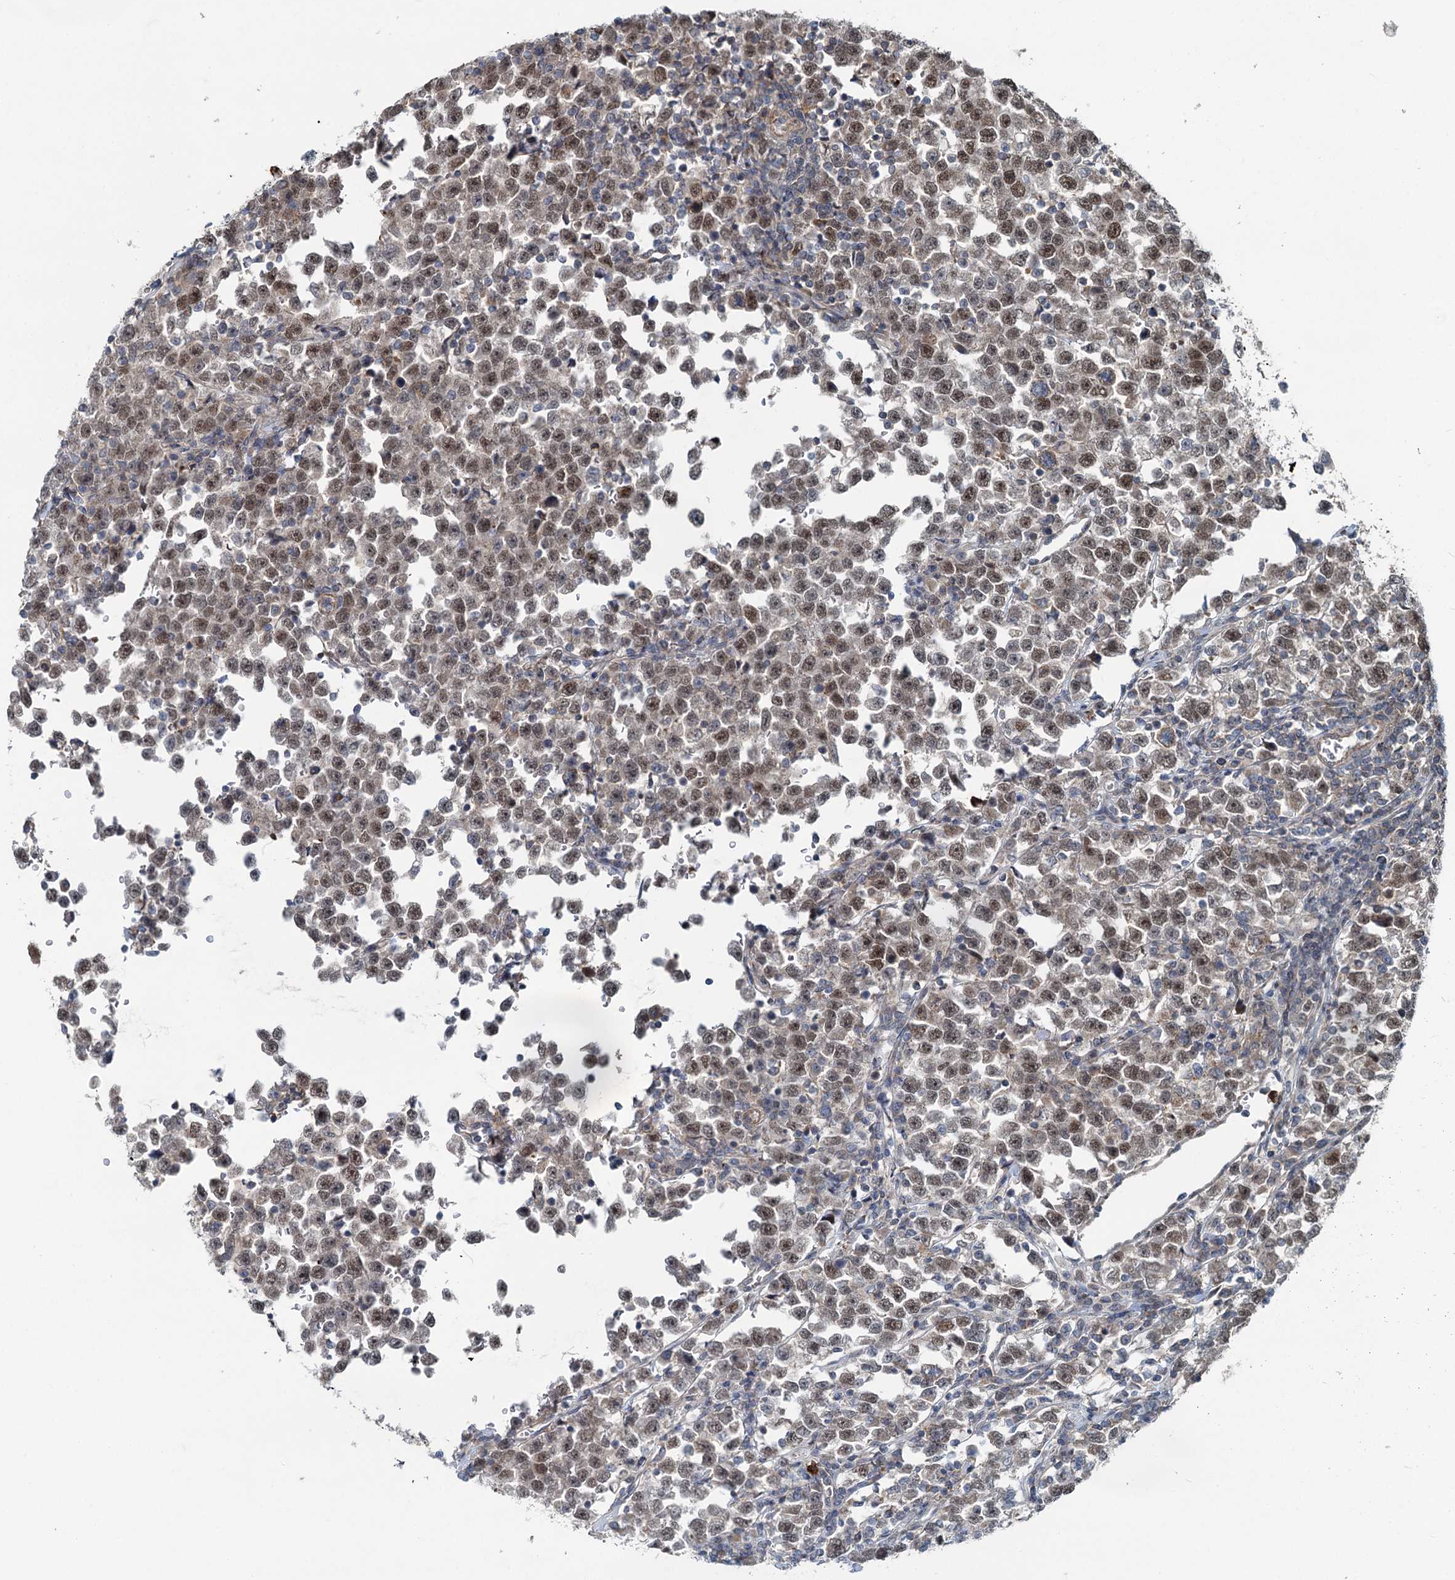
{"staining": {"intensity": "moderate", "quantity": ">75%", "location": "nuclear"}, "tissue": "testis cancer", "cell_type": "Tumor cells", "image_type": "cancer", "snomed": [{"axis": "morphology", "description": "Normal tissue, NOS"}, {"axis": "morphology", "description": "Seminoma, NOS"}, {"axis": "topography", "description": "Testis"}], "caption": "A brown stain shows moderate nuclear staining of a protein in human testis seminoma tumor cells.", "gene": "ADCY2", "patient": {"sex": "male", "age": 43}}